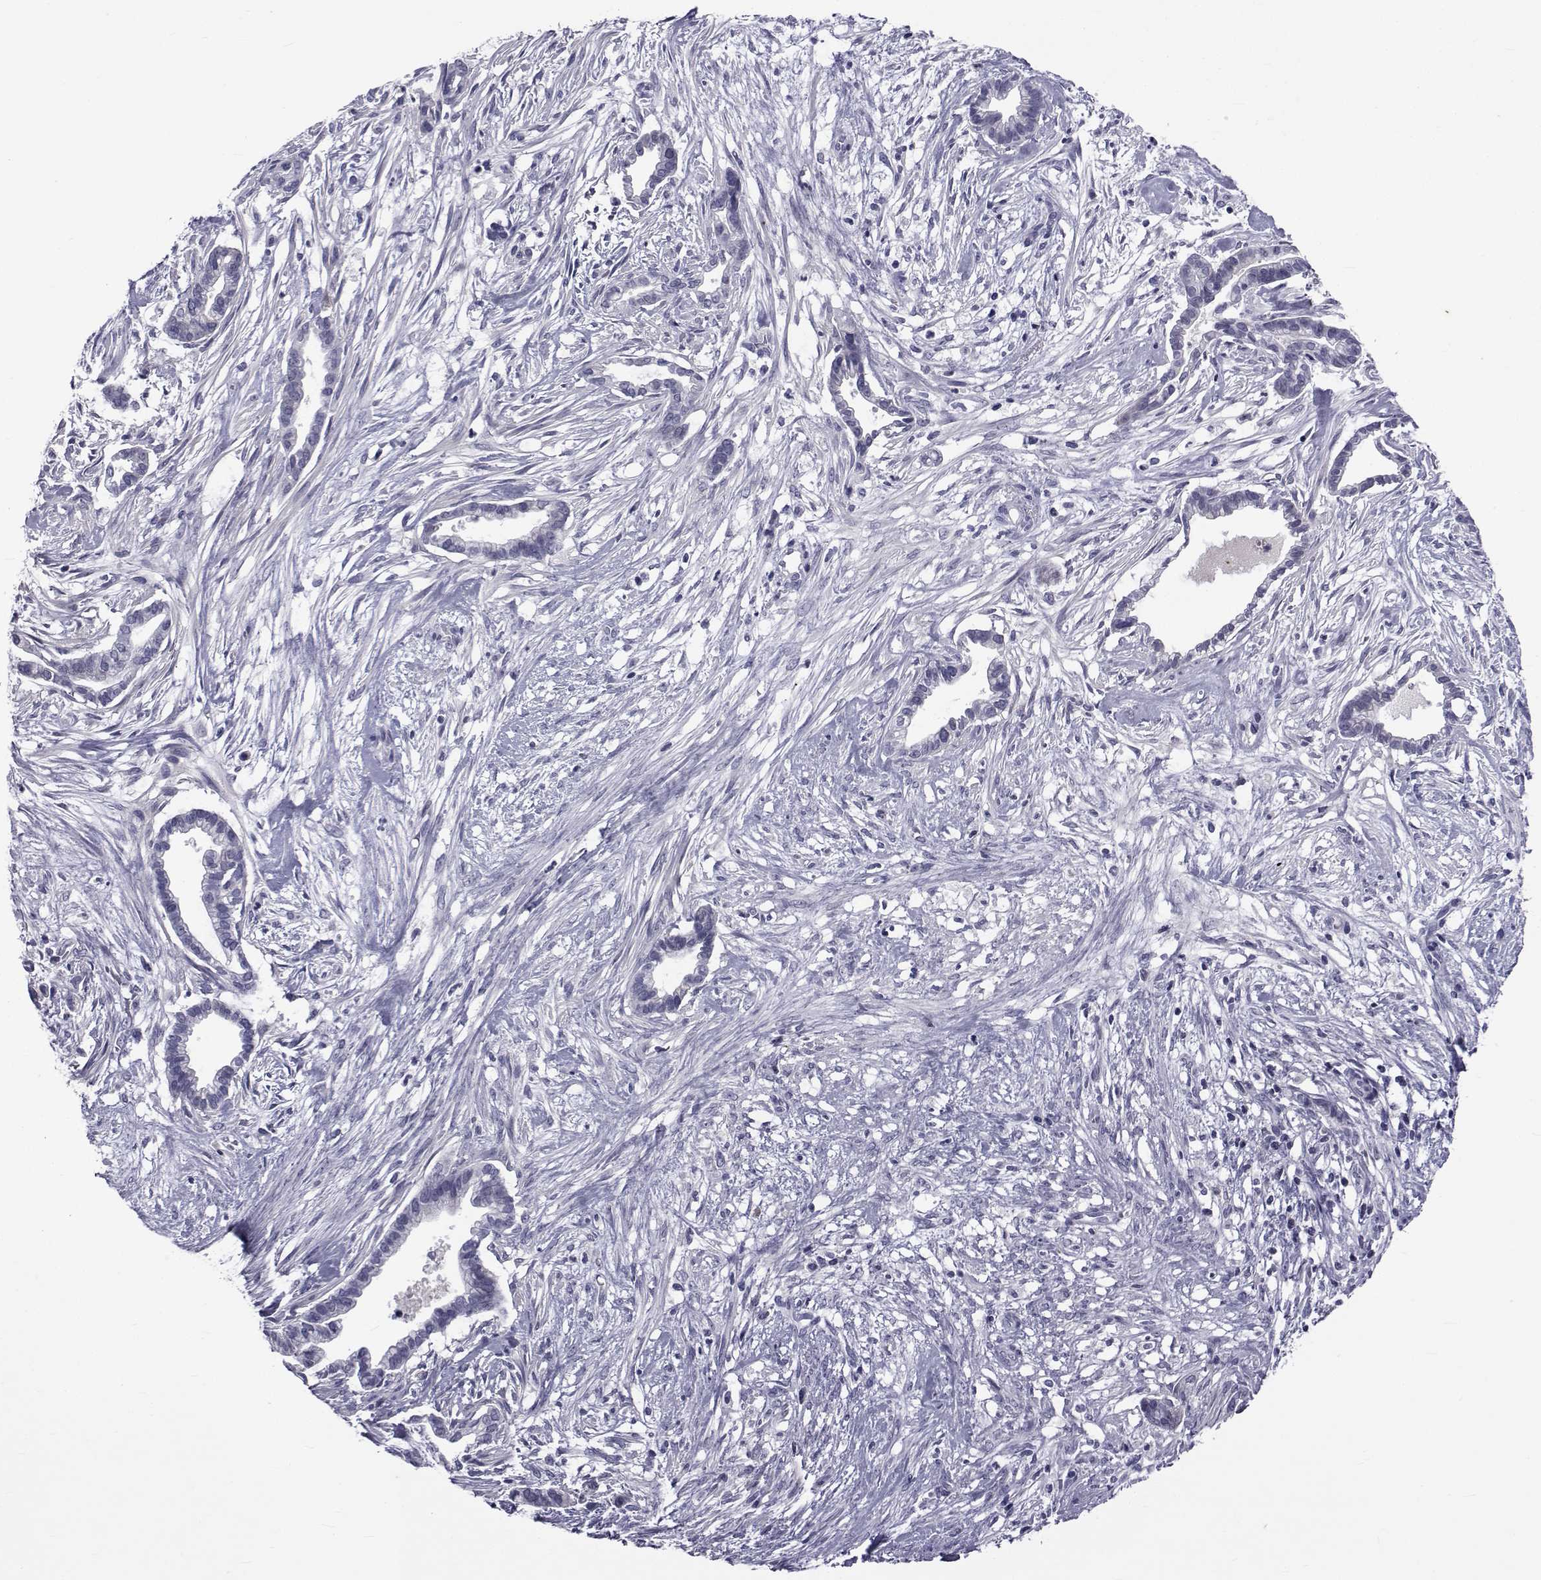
{"staining": {"intensity": "negative", "quantity": "none", "location": "none"}, "tissue": "cervical cancer", "cell_type": "Tumor cells", "image_type": "cancer", "snomed": [{"axis": "morphology", "description": "Adenocarcinoma, NOS"}, {"axis": "topography", "description": "Cervix"}], "caption": "Cervical cancer was stained to show a protein in brown. There is no significant positivity in tumor cells. Nuclei are stained in blue.", "gene": "PAX2", "patient": {"sex": "female", "age": 62}}